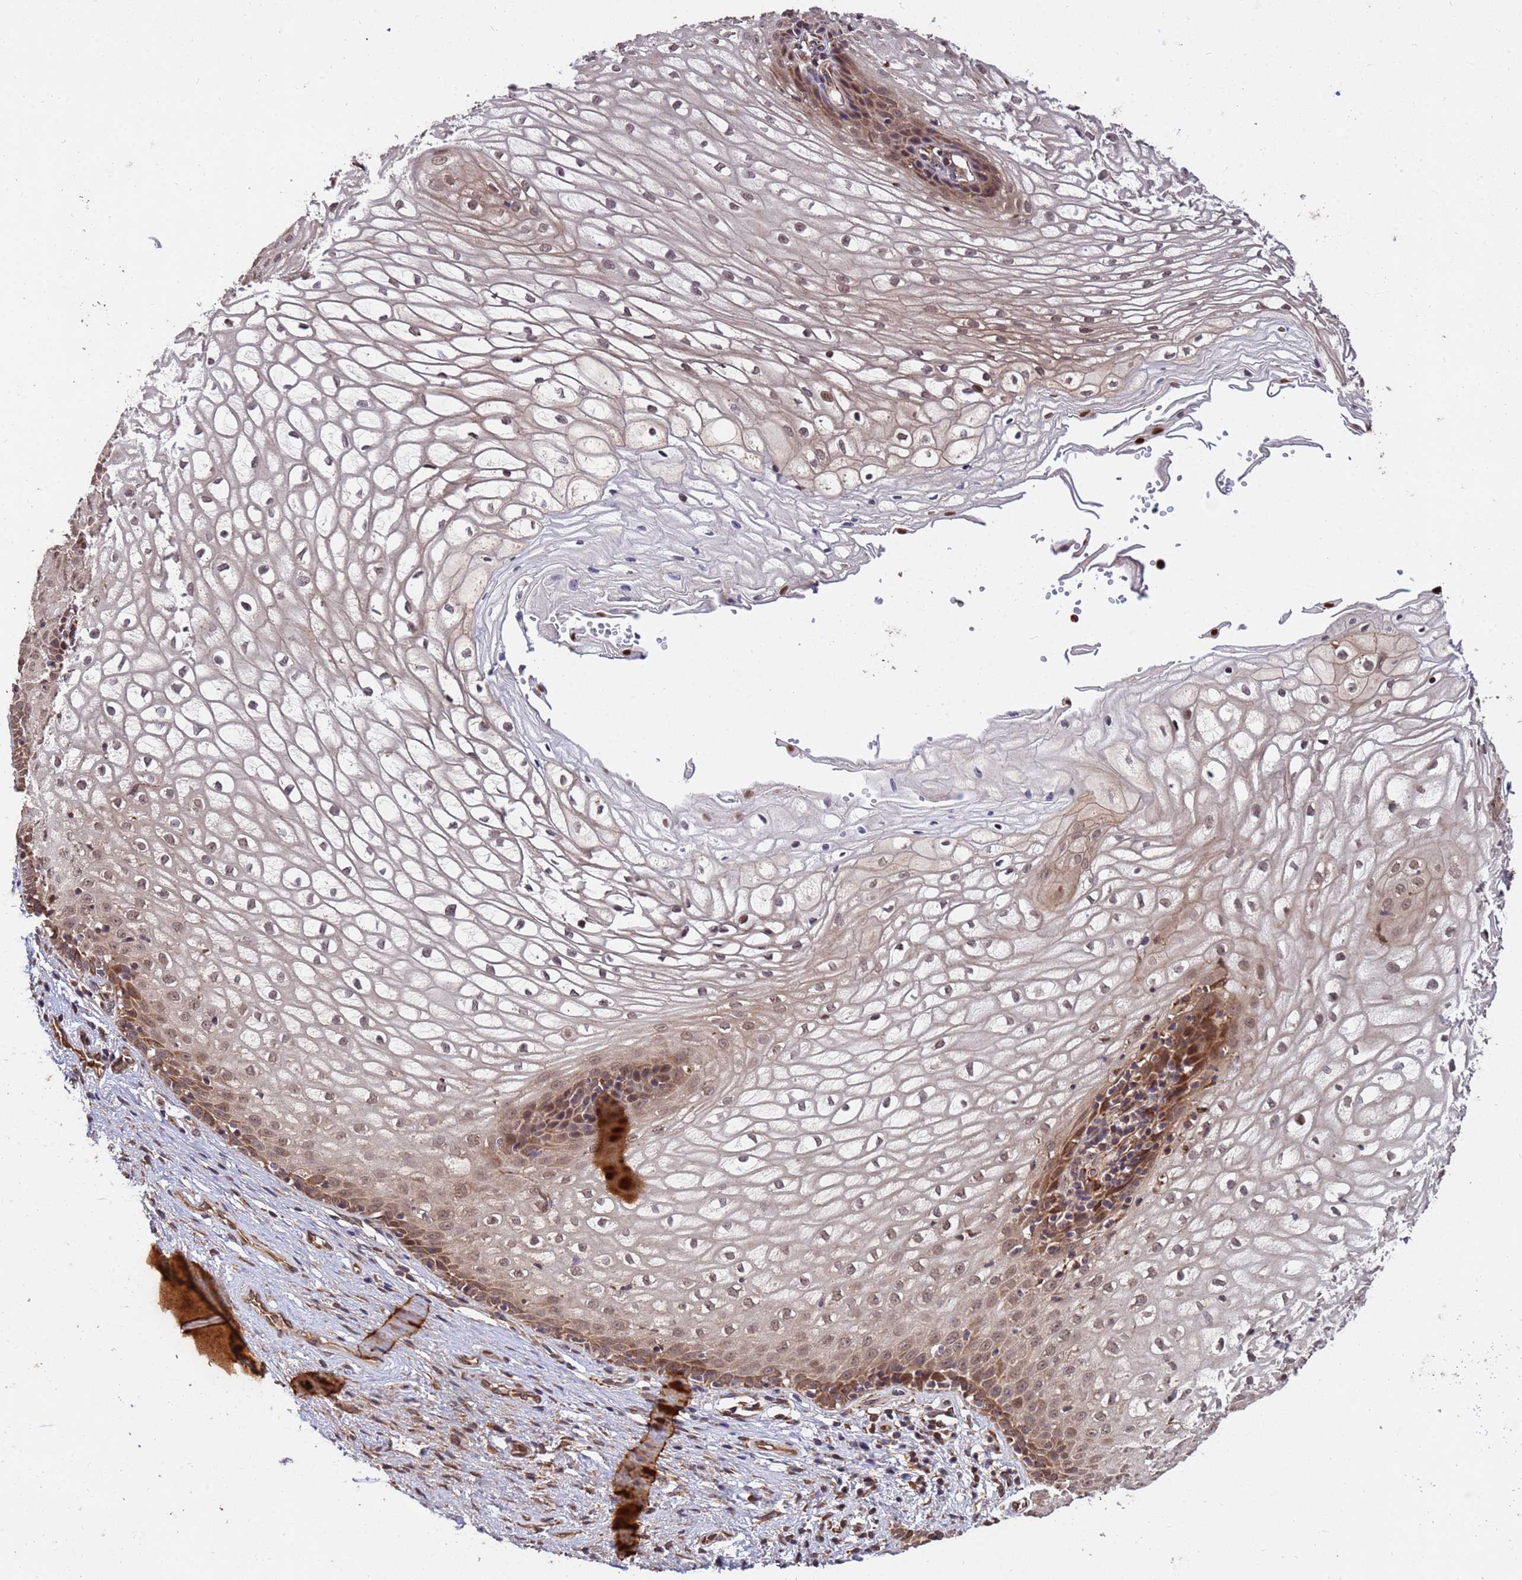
{"staining": {"intensity": "moderate", "quantity": ">75%", "location": "cytoplasmic/membranous,nuclear"}, "tissue": "vagina", "cell_type": "Squamous epithelial cells", "image_type": "normal", "snomed": [{"axis": "morphology", "description": "Normal tissue, NOS"}, {"axis": "topography", "description": "Vagina"}], "caption": "This photomicrograph displays IHC staining of benign vagina, with medium moderate cytoplasmic/membranous,nuclear expression in approximately >75% of squamous epithelial cells.", "gene": "ZNF619", "patient": {"sex": "female", "age": 34}}